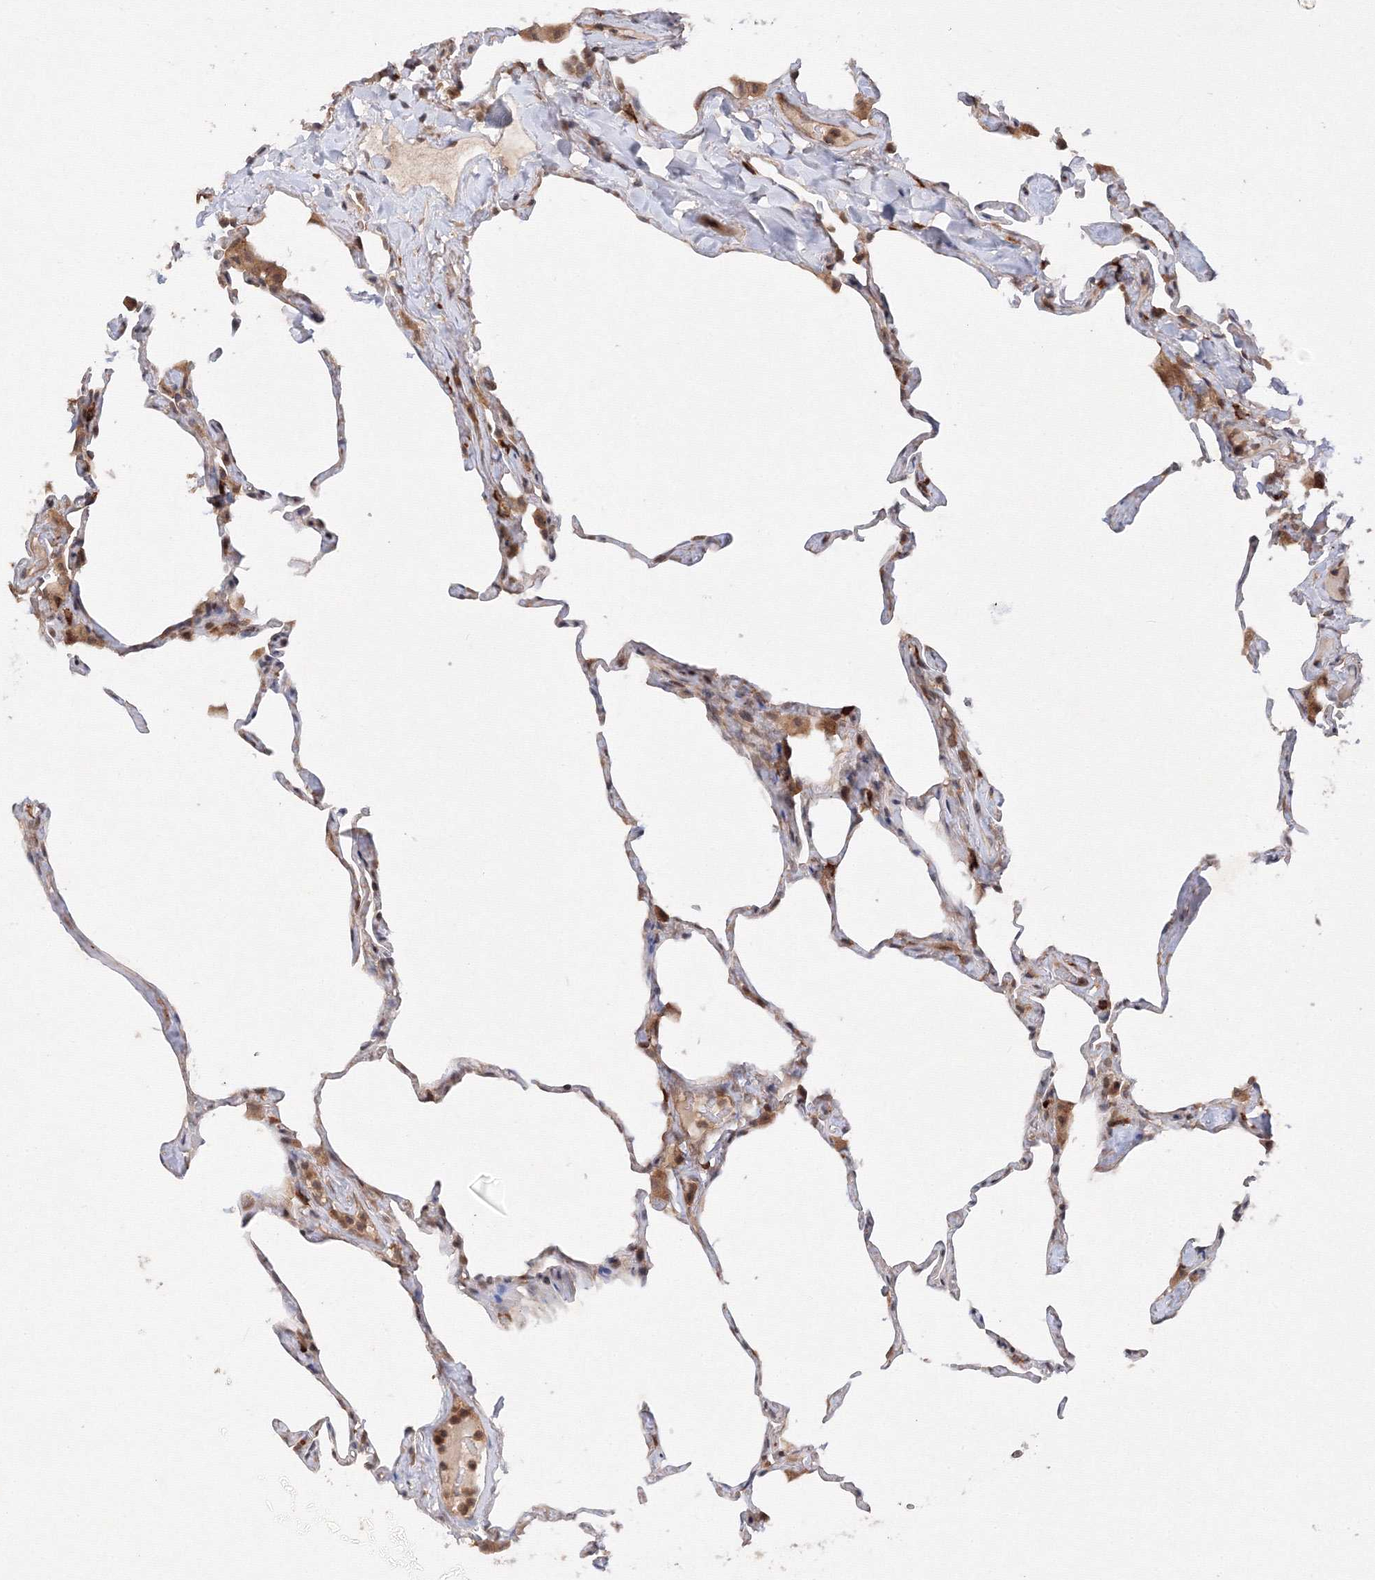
{"staining": {"intensity": "moderate", "quantity": "<25%", "location": "cytoplasmic/membranous"}, "tissue": "lung", "cell_type": "Alveolar cells", "image_type": "normal", "snomed": [{"axis": "morphology", "description": "Normal tissue, NOS"}, {"axis": "topography", "description": "Lung"}], "caption": "High-power microscopy captured an immunohistochemistry histopathology image of benign lung, revealing moderate cytoplasmic/membranous expression in about <25% of alveolar cells.", "gene": "DCTD", "patient": {"sex": "male", "age": 65}}